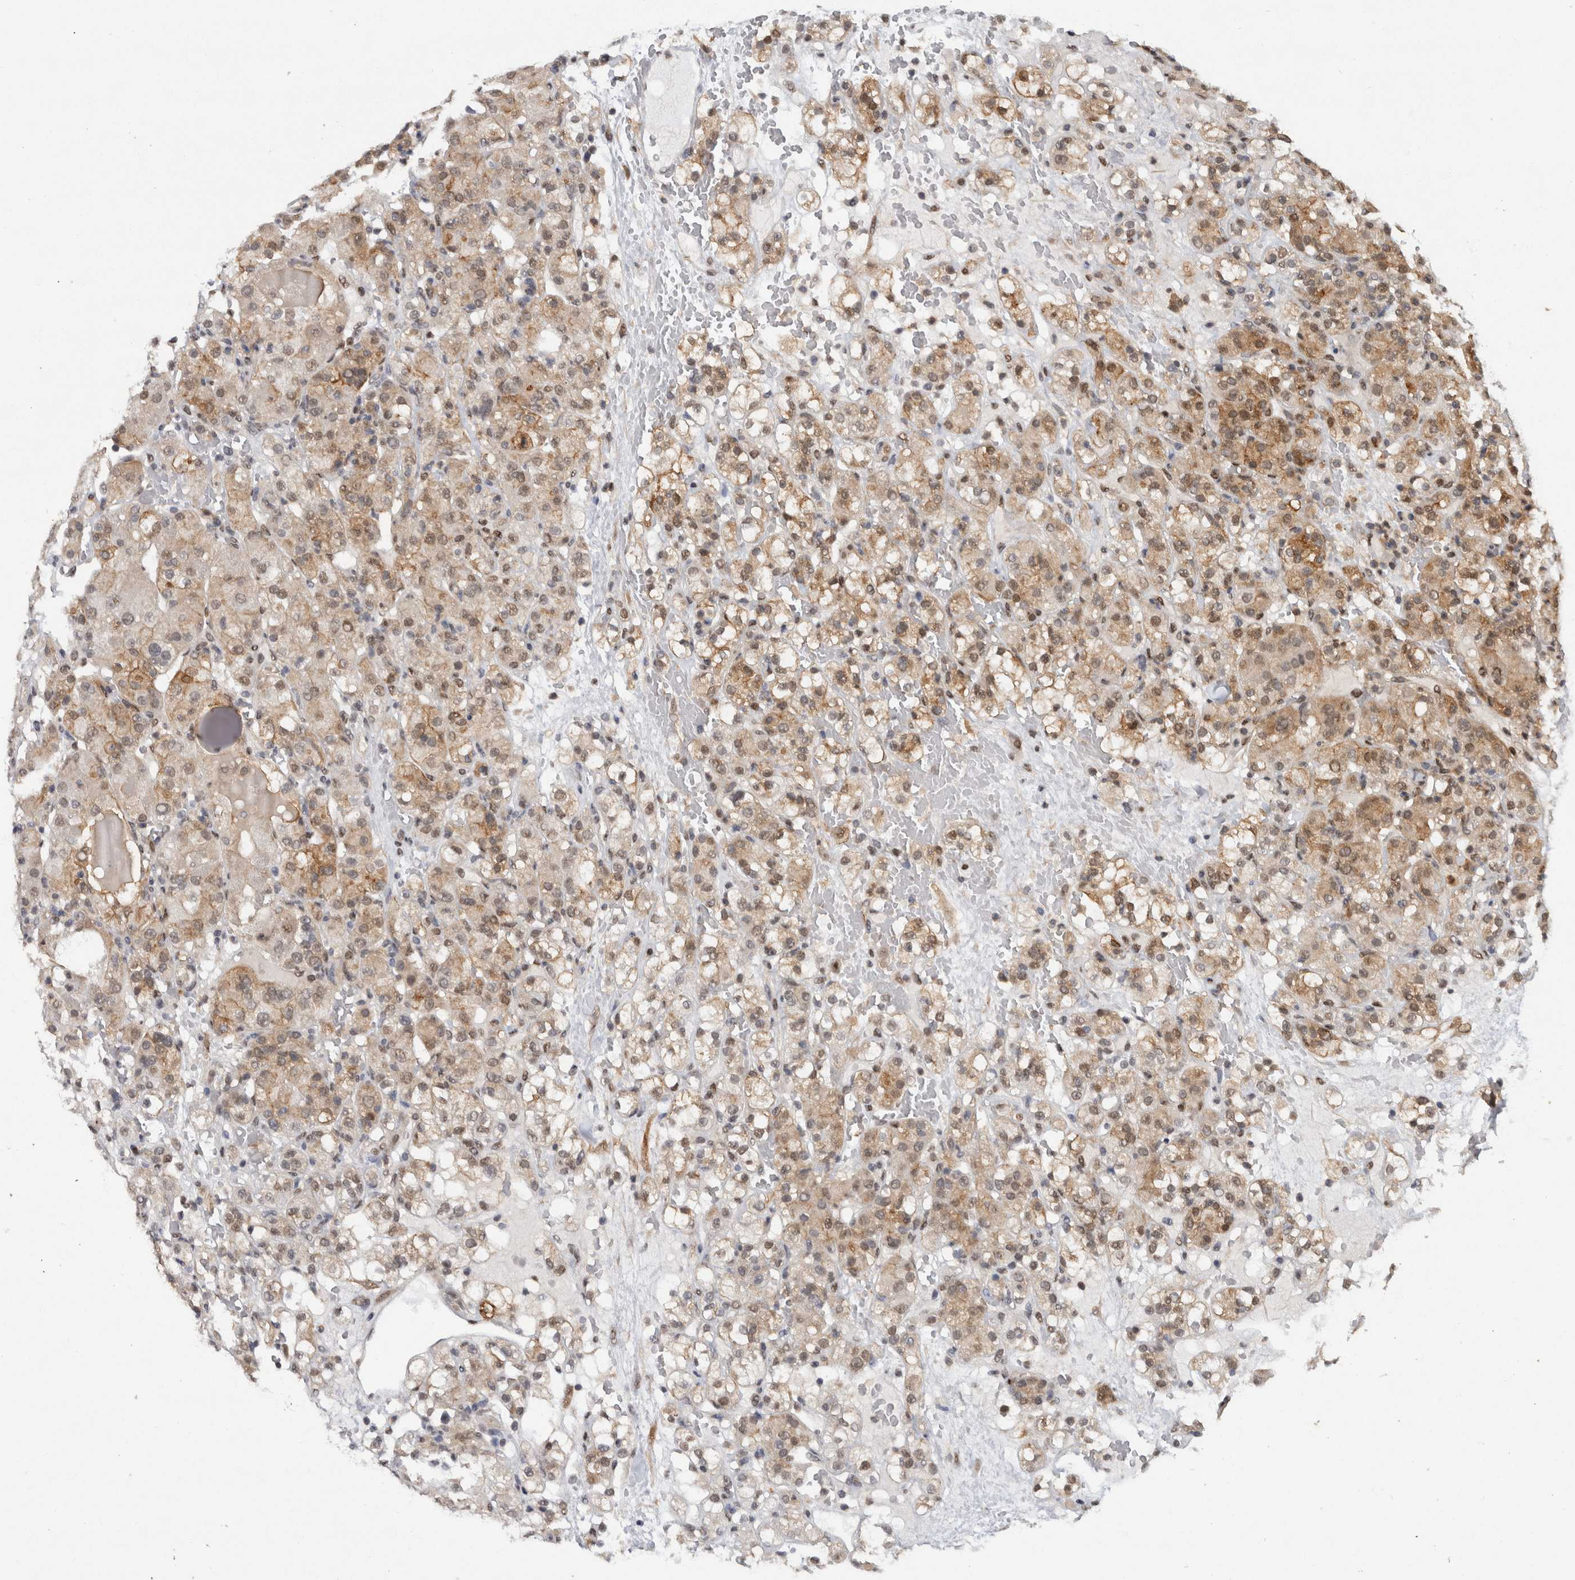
{"staining": {"intensity": "moderate", "quantity": ">75%", "location": "cytoplasmic/membranous"}, "tissue": "renal cancer", "cell_type": "Tumor cells", "image_type": "cancer", "snomed": [{"axis": "morphology", "description": "Normal tissue, NOS"}, {"axis": "morphology", "description": "Adenocarcinoma, NOS"}, {"axis": "topography", "description": "Kidney"}], "caption": "Renal adenocarcinoma tissue exhibits moderate cytoplasmic/membranous positivity in about >75% of tumor cells", "gene": "RPS6KA2", "patient": {"sex": "male", "age": 61}}